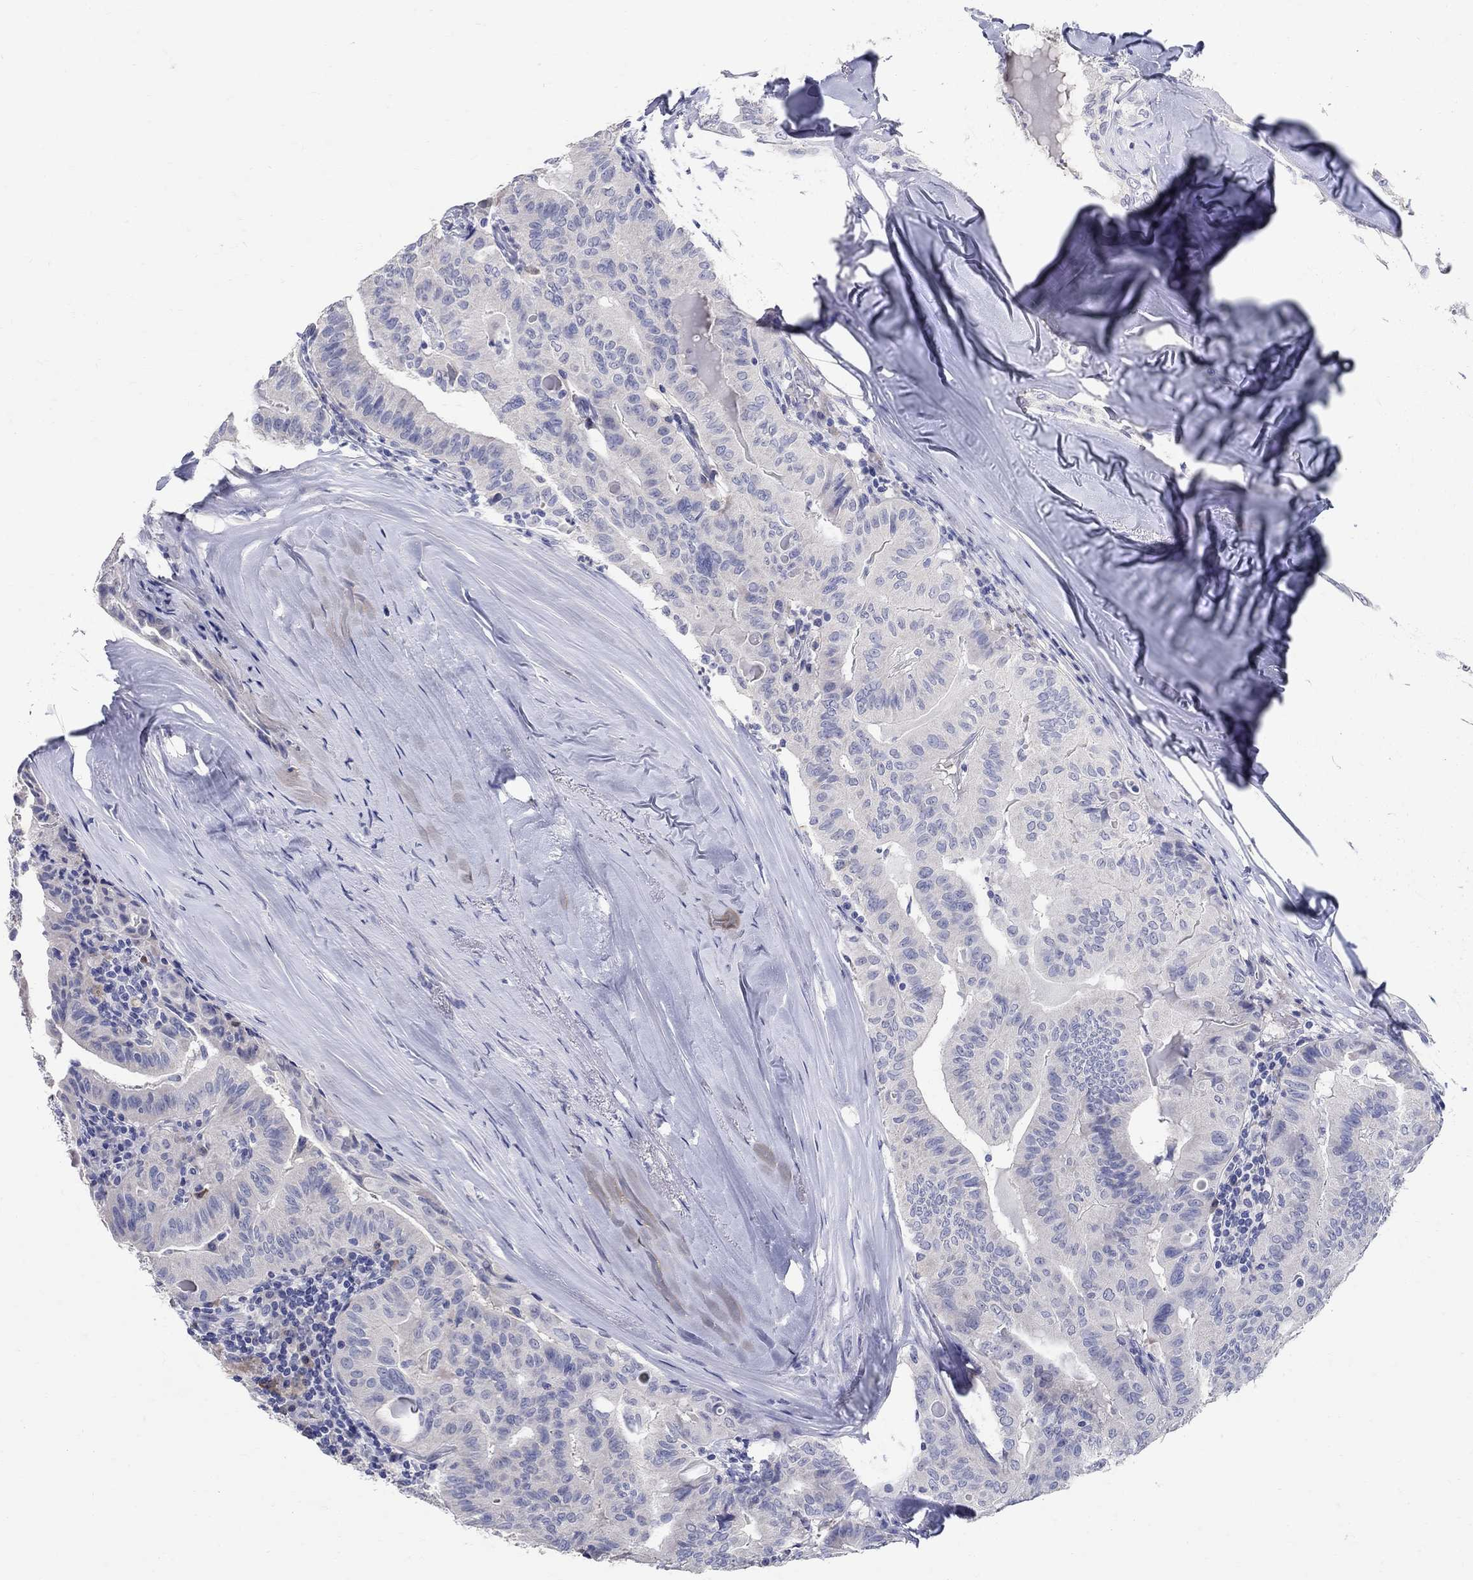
{"staining": {"intensity": "negative", "quantity": "none", "location": "none"}, "tissue": "thyroid cancer", "cell_type": "Tumor cells", "image_type": "cancer", "snomed": [{"axis": "morphology", "description": "Papillary adenocarcinoma, NOS"}, {"axis": "topography", "description": "Thyroid gland"}], "caption": "This is a micrograph of immunohistochemistry staining of thyroid cancer, which shows no staining in tumor cells.", "gene": "SOX2", "patient": {"sex": "female", "age": 68}}